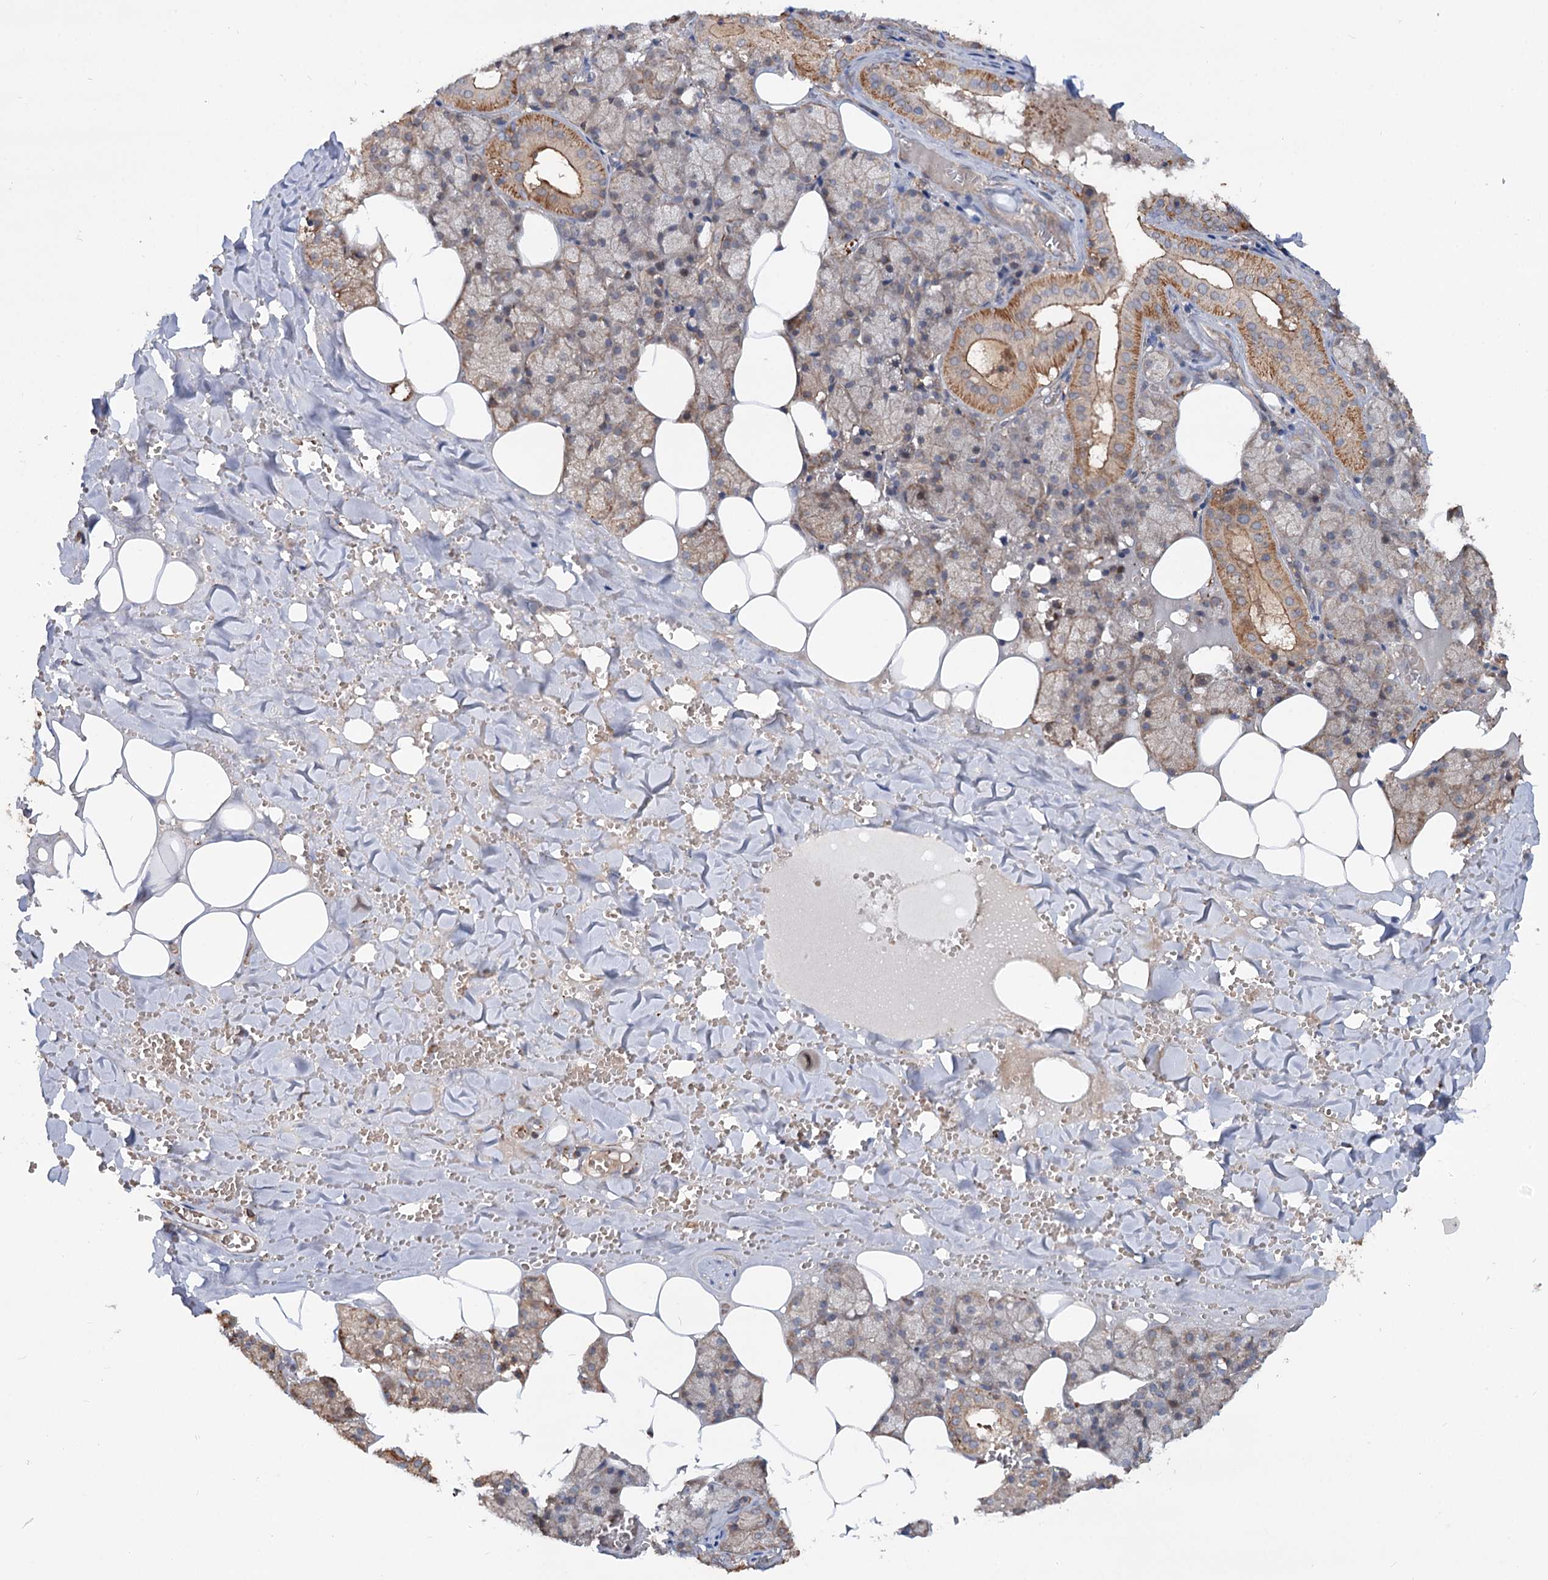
{"staining": {"intensity": "moderate", "quantity": "25%-75%", "location": "cytoplasmic/membranous"}, "tissue": "salivary gland", "cell_type": "Glandular cells", "image_type": "normal", "snomed": [{"axis": "morphology", "description": "Normal tissue, NOS"}, {"axis": "topography", "description": "Salivary gland"}], "caption": "Moderate cytoplasmic/membranous staining is appreciated in approximately 25%-75% of glandular cells in unremarkable salivary gland. (Brightfield microscopy of DAB IHC at high magnification).", "gene": "GRIP1", "patient": {"sex": "male", "age": 62}}